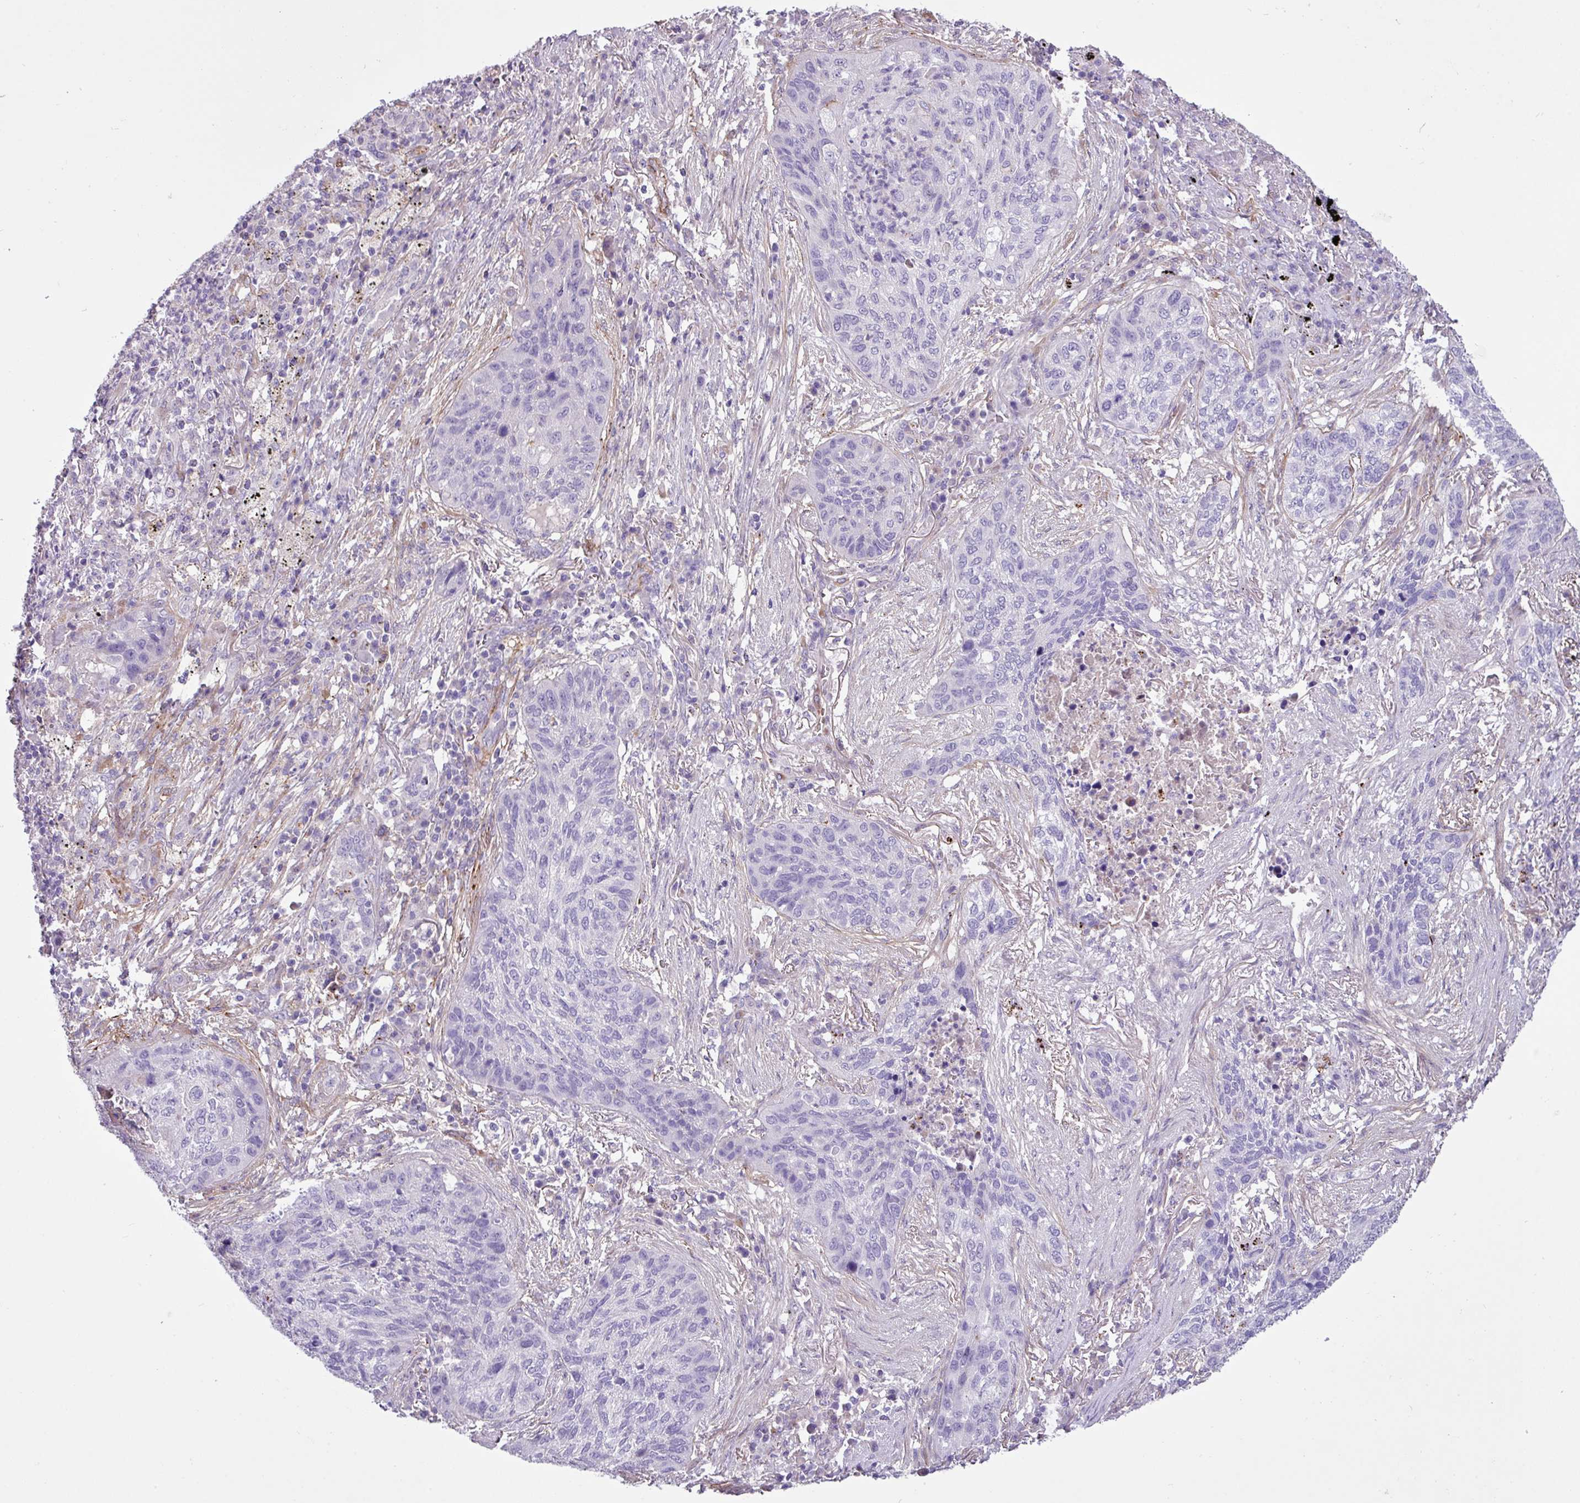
{"staining": {"intensity": "negative", "quantity": "none", "location": "none"}, "tissue": "lung cancer", "cell_type": "Tumor cells", "image_type": "cancer", "snomed": [{"axis": "morphology", "description": "Squamous cell carcinoma, NOS"}, {"axis": "topography", "description": "Lung"}], "caption": "Image shows no protein positivity in tumor cells of lung cancer tissue.", "gene": "CD248", "patient": {"sex": "female", "age": 63}}